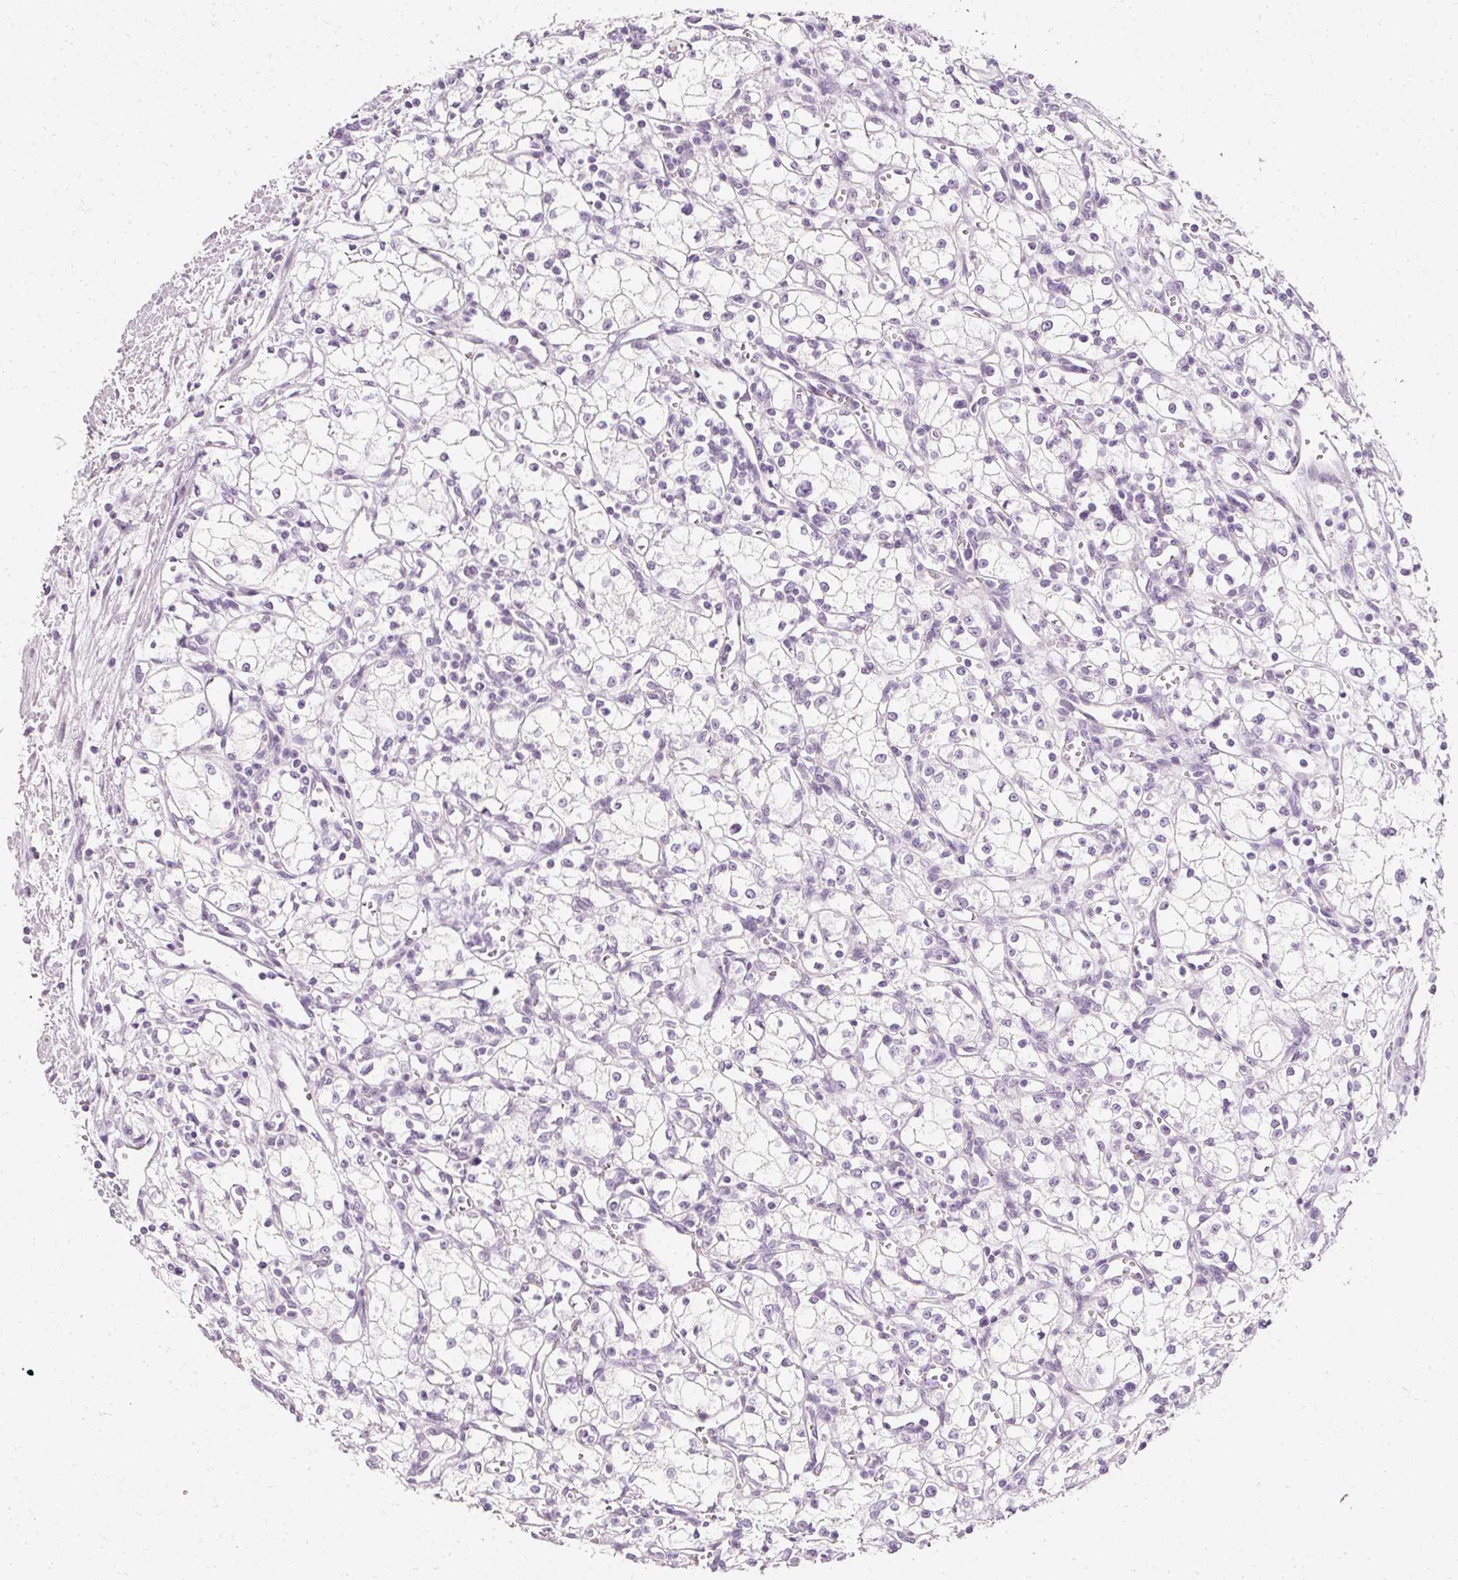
{"staining": {"intensity": "negative", "quantity": "none", "location": "none"}, "tissue": "renal cancer", "cell_type": "Tumor cells", "image_type": "cancer", "snomed": [{"axis": "morphology", "description": "Adenocarcinoma, NOS"}, {"axis": "topography", "description": "Kidney"}], "caption": "Immunohistochemistry of human renal cancer (adenocarcinoma) shows no expression in tumor cells.", "gene": "ELAVL3", "patient": {"sex": "male", "age": 59}}